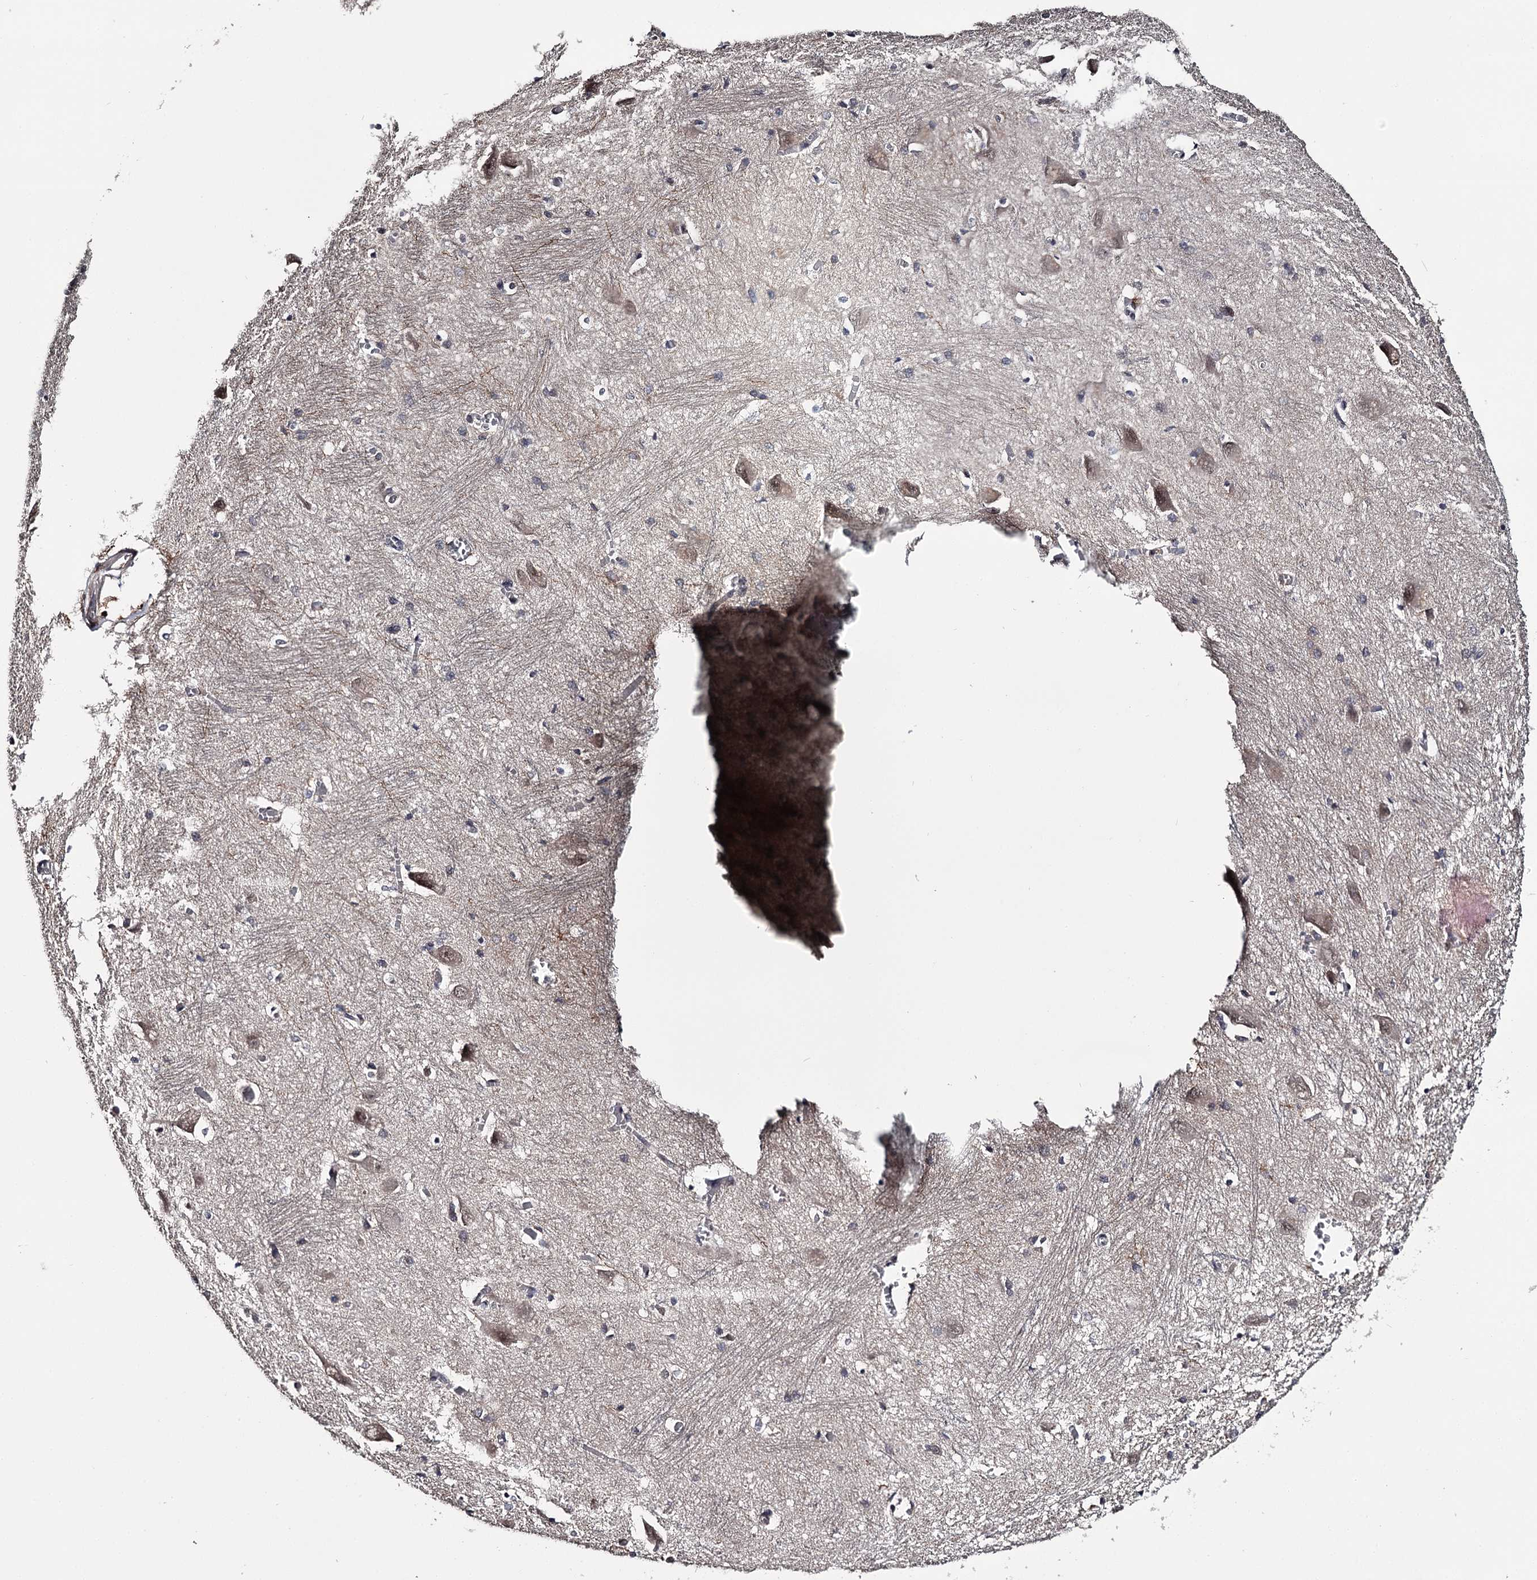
{"staining": {"intensity": "negative", "quantity": "none", "location": "none"}, "tissue": "caudate", "cell_type": "Glial cells", "image_type": "normal", "snomed": [{"axis": "morphology", "description": "Normal tissue, NOS"}, {"axis": "topography", "description": "Lateral ventricle wall"}], "caption": "Caudate was stained to show a protein in brown. There is no significant staining in glial cells. (DAB immunohistochemistry (IHC) visualized using brightfield microscopy, high magnification).", "gene": "CWF19L2", "patient": {"sex": "male", "age": 37}}